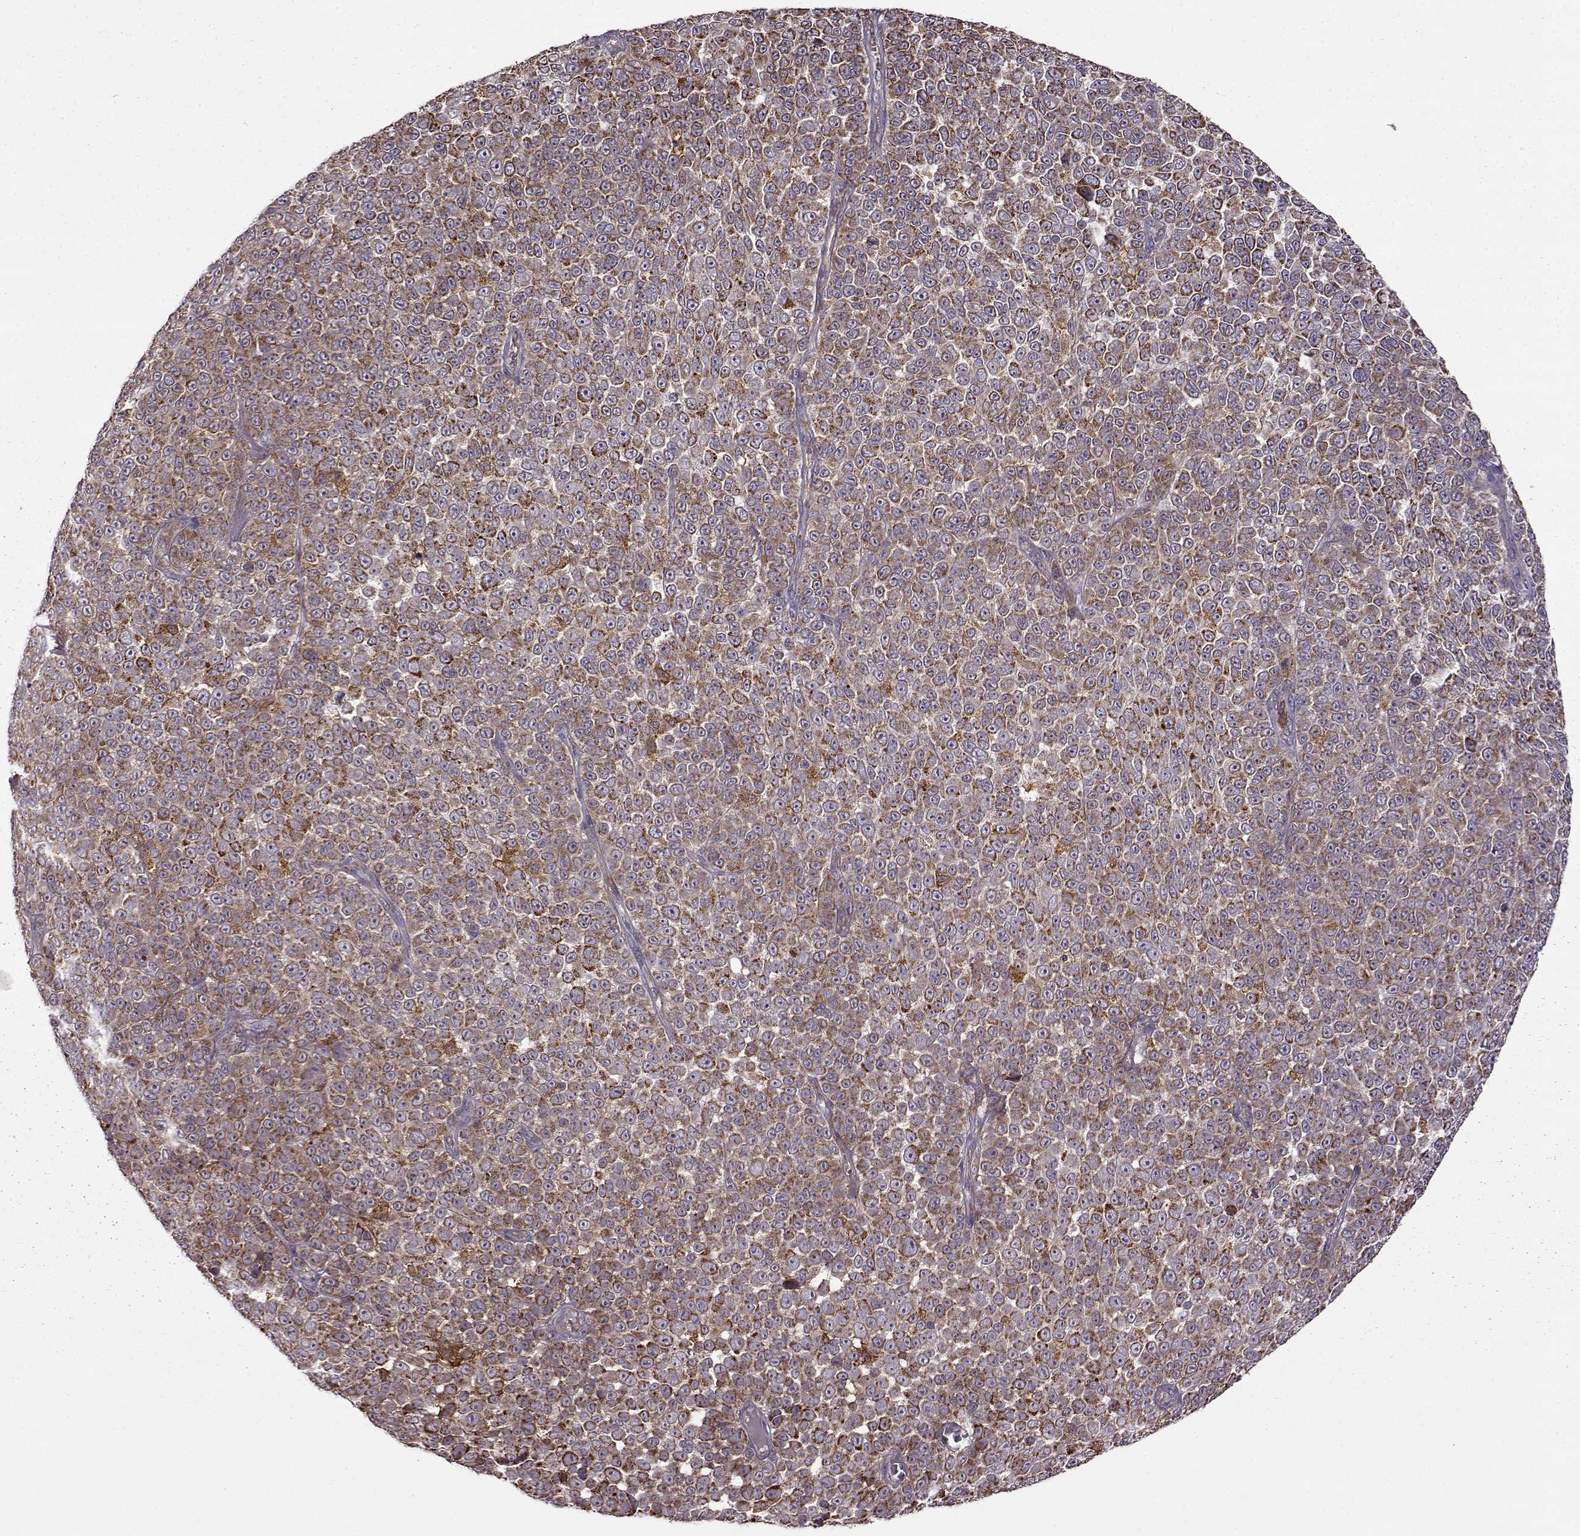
{"staining": {"intensity": "strong", "quantity": ">75%", "location": "cytoplasmic/membranous"}, "tissue": "melanoma", "cell_type": "Tumor cells", "image_type": "cancer", "snomed": [{"axis": "morphology", "description": "Malignant melanoma, NOS"}, {"axis": "topography", "description": "Skin"}], "caption": "This is an image of IHC staining of malignant melanoma, which shows strong staining in the cytoplasmic/membranous of tumor cells.", "gene": "MTSS1", "patient": {"sex": "female", "age": 95}}